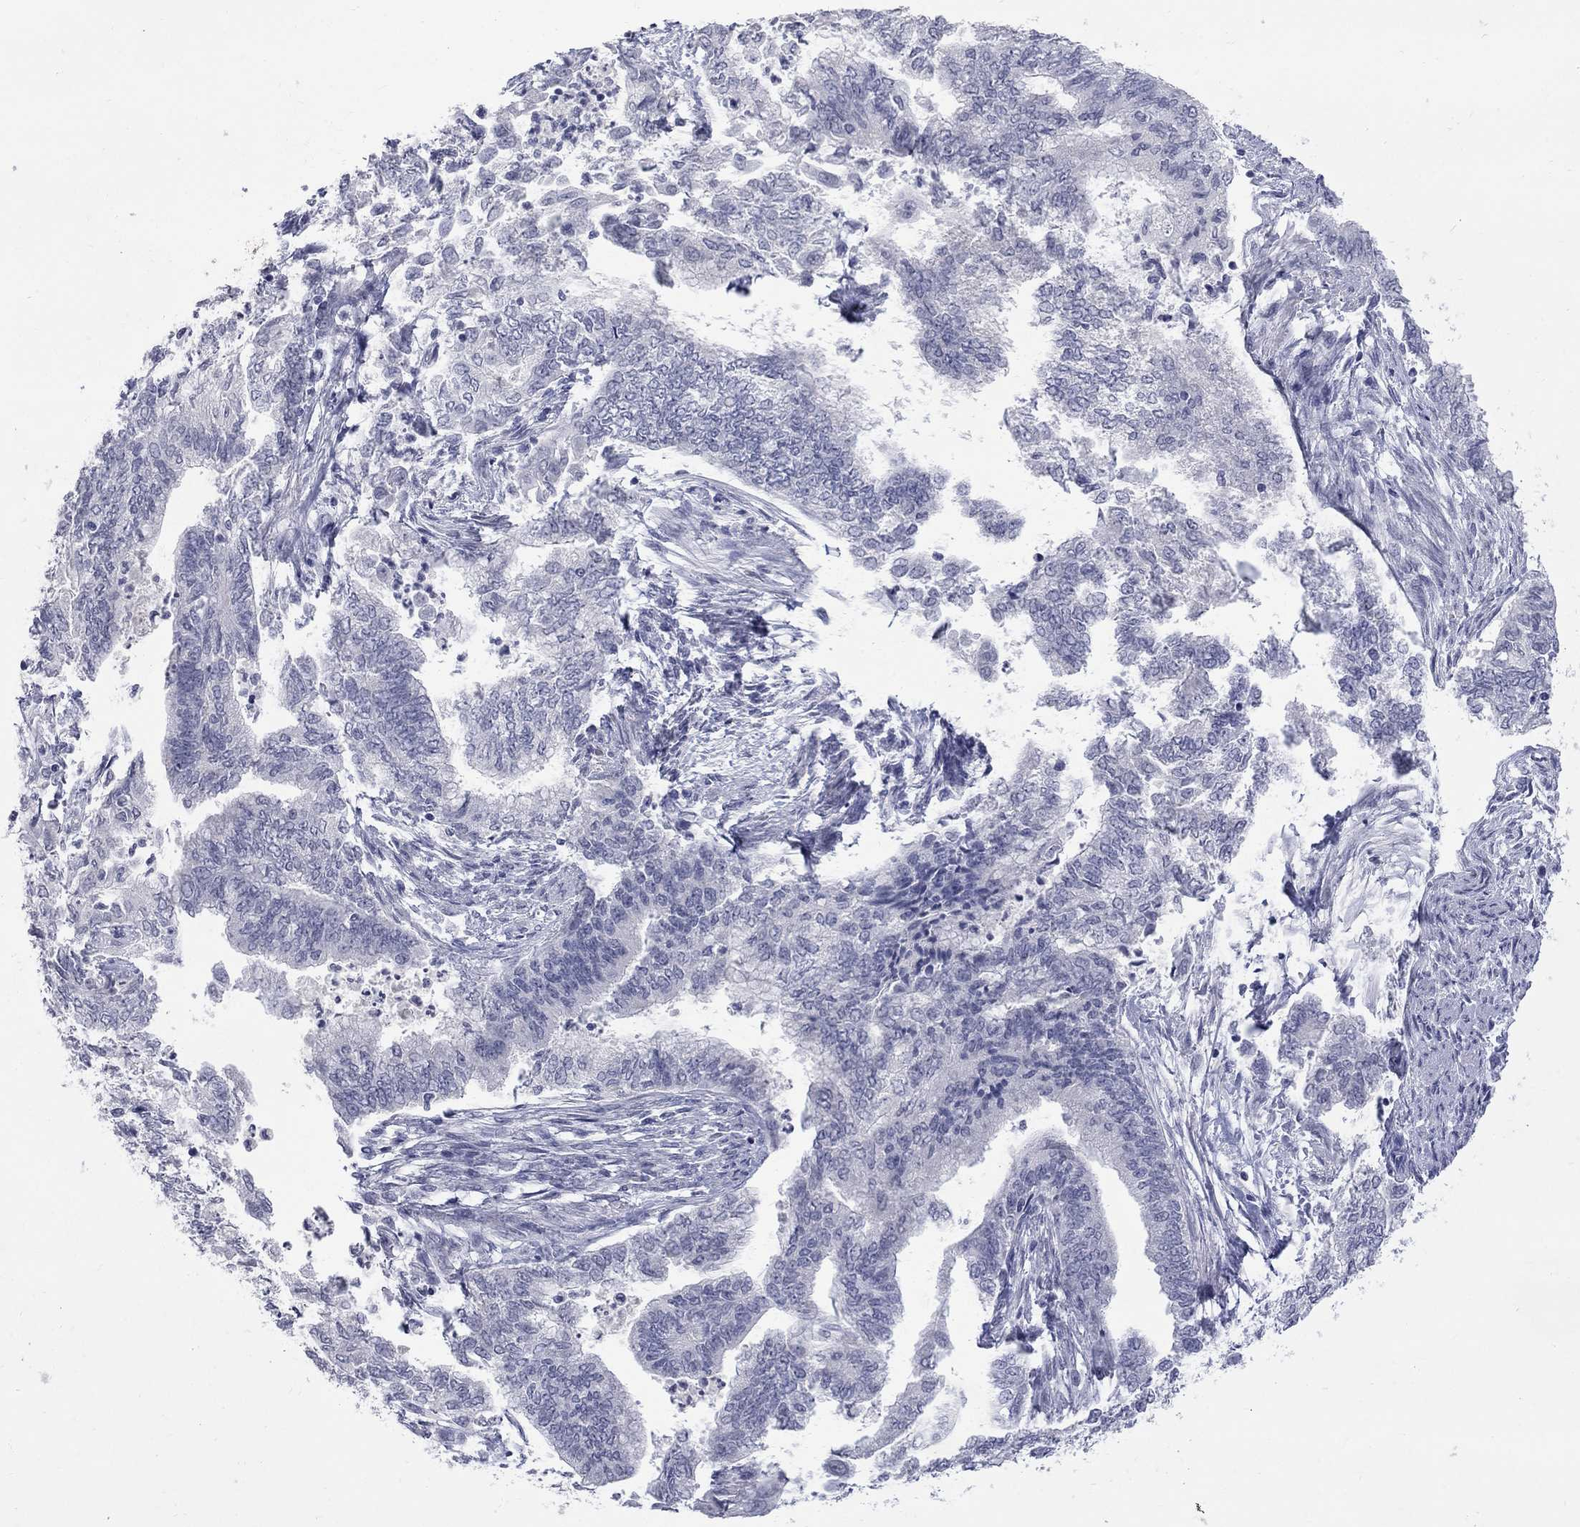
{"staining": {"intensity": "negative", "quantity": "none", "location": "none"}, "tissue": "endometrial cancer", "cell_type": "Tumor cells", "image_type": "cancer", "snomed": [{"axis": "morphology", "description": "Adenocarcinoma, NOS"}, {"axis": "topography", "description": "Endometrium"}], "caption": "IHC micrograph of adenocarcinoma (endometrial) stained for a protein (brown), which exhibits no expression in tumor cells.", "gene": "CTNND2", "patient": {"sex": "female", "age": 65}}